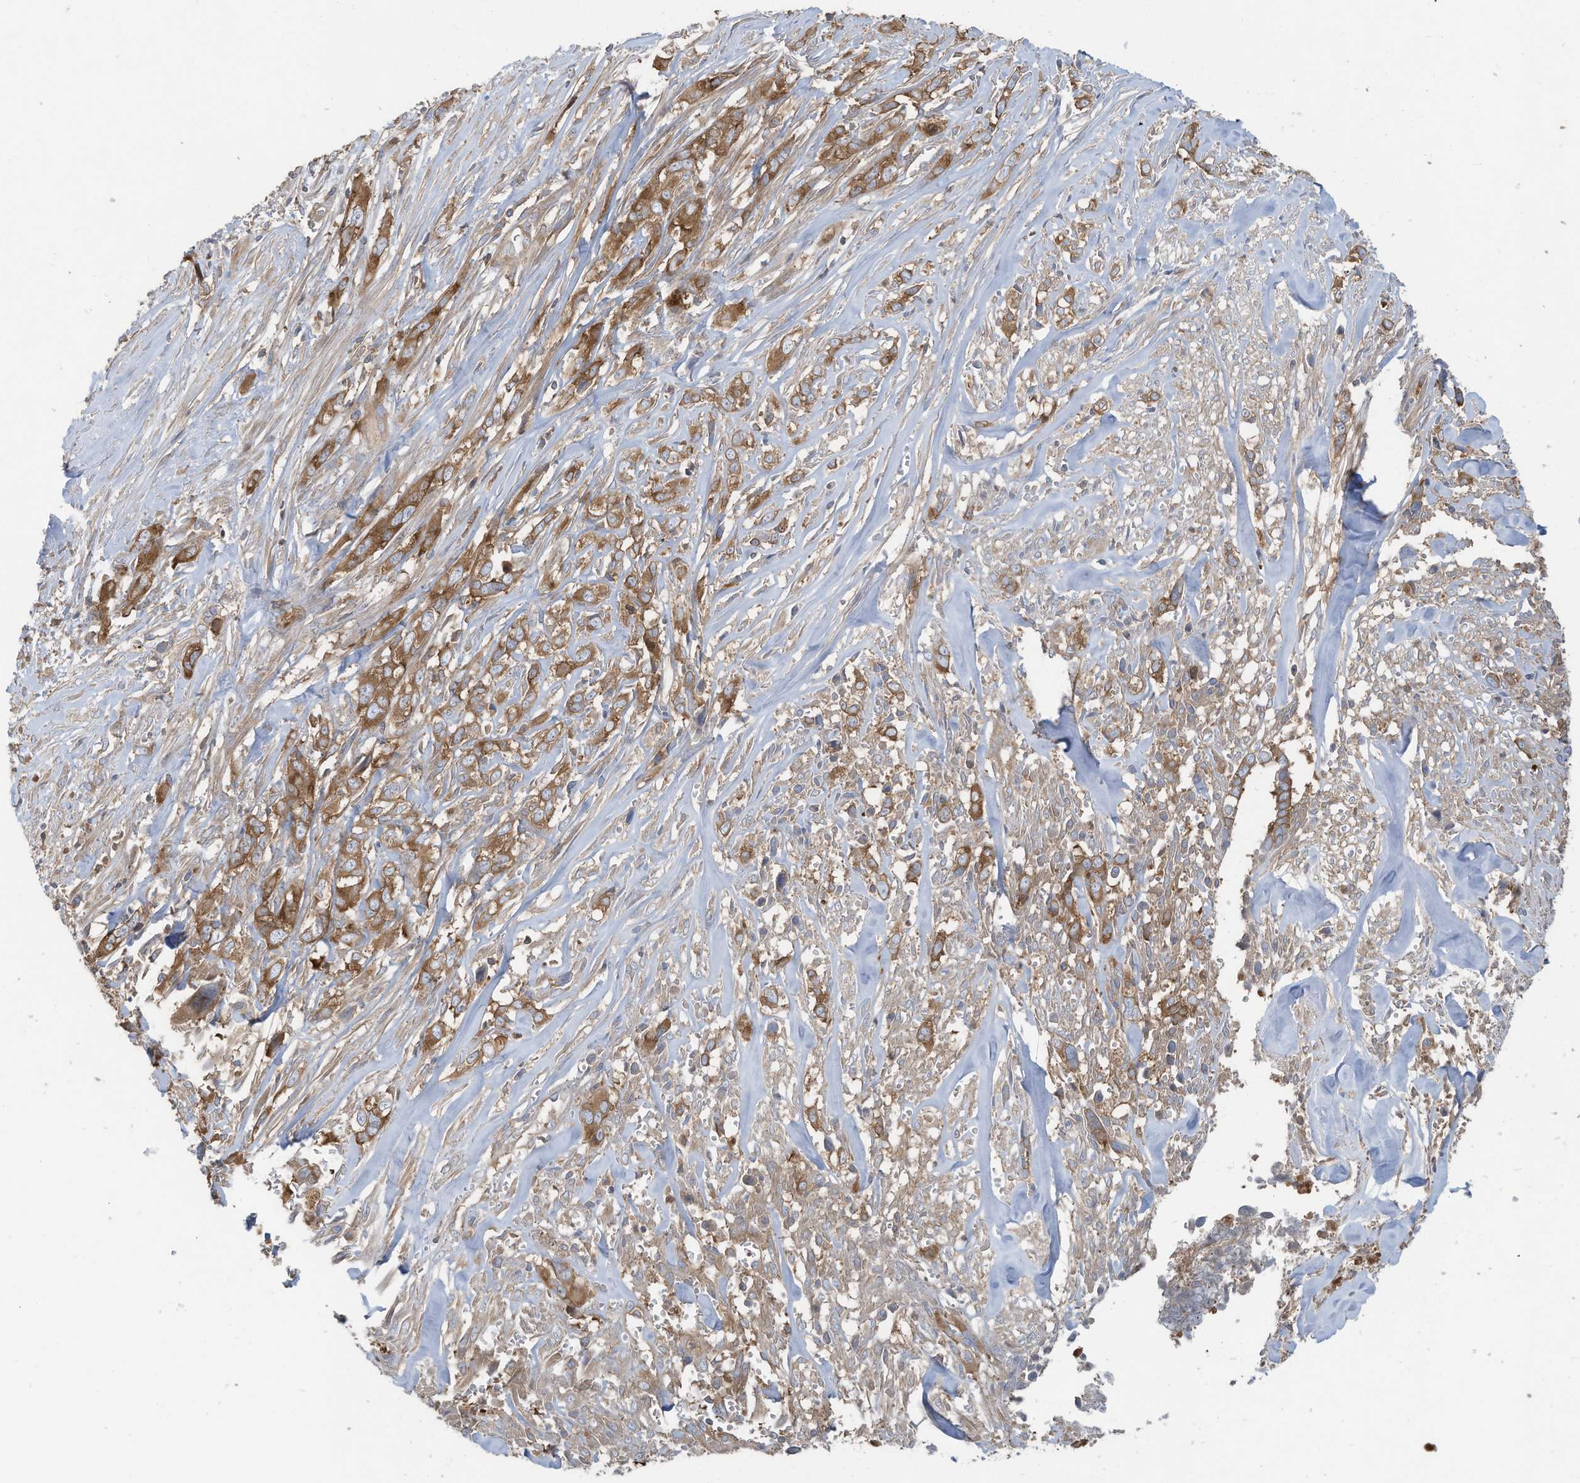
{"staining": {"intensity": "moderate", "quantity": ">75%", "location": "cytoplasmic/membranous"}, "tissue": "liver cancer", "cell_type": "Tumor cells", "image_type": "cancer", "snomed": [{"axis": "morphology", "description": "Cholangiocarcinoma"}, {"axis": "topography", "description": "Liver"}], "caption": "Immunohistochemical staining of human cholangiocarcinoma (liver) shows moderate cytoplasmic/membranous protein staining in about >75% of tumor cells. (IHC, brightfield microscopy, high magnification).", "gene": "OLA1", "patient": {"sex": "female", "age": 79}}